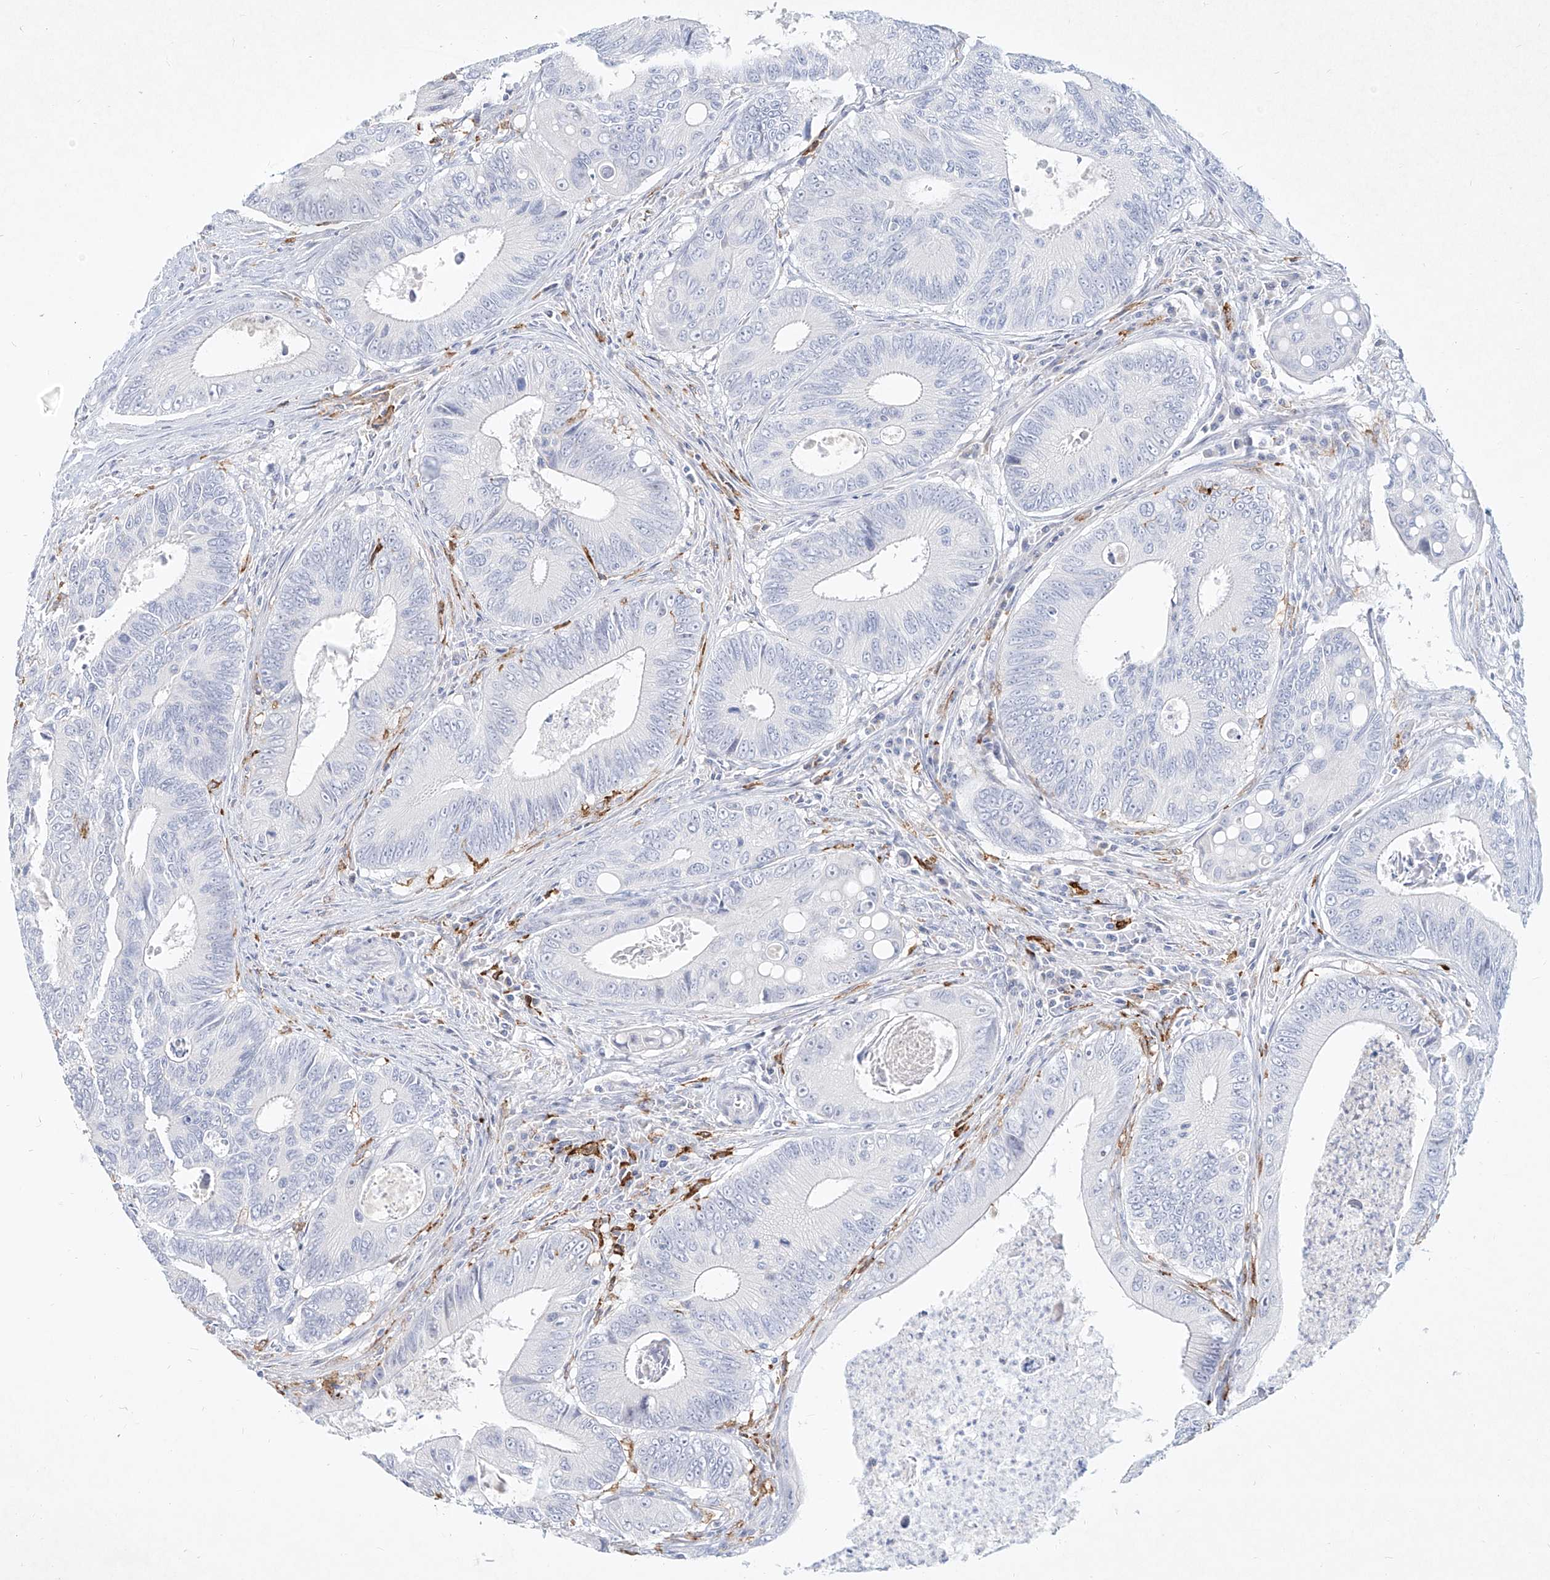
{"staining": {"intensity": "negative", "quantity": "none", "location": "none"}, "tissue": "colorectal cancer", "cell_type": "Tumor cells", "image_type": "cancer", "snomed": [{"axis": "morphology", "description": "Inflammation, NOS"}, {"axis": "morphology", "description": "Adenocarcinoma, NOS"}, {"axis": "topography", "description": "Colon"}], "caption": "This micrograph is of adenocarcinoma (colorectal) stained with IHC to label a protein in brown with the nuclei are counter-stained blue. There is no positivity in tumor cells. (DAB immunohistochemistry visualized using brightfield microscopy, high magnification).", "gene": "CD209", "patient": {"sex": "male", "age": 72}}